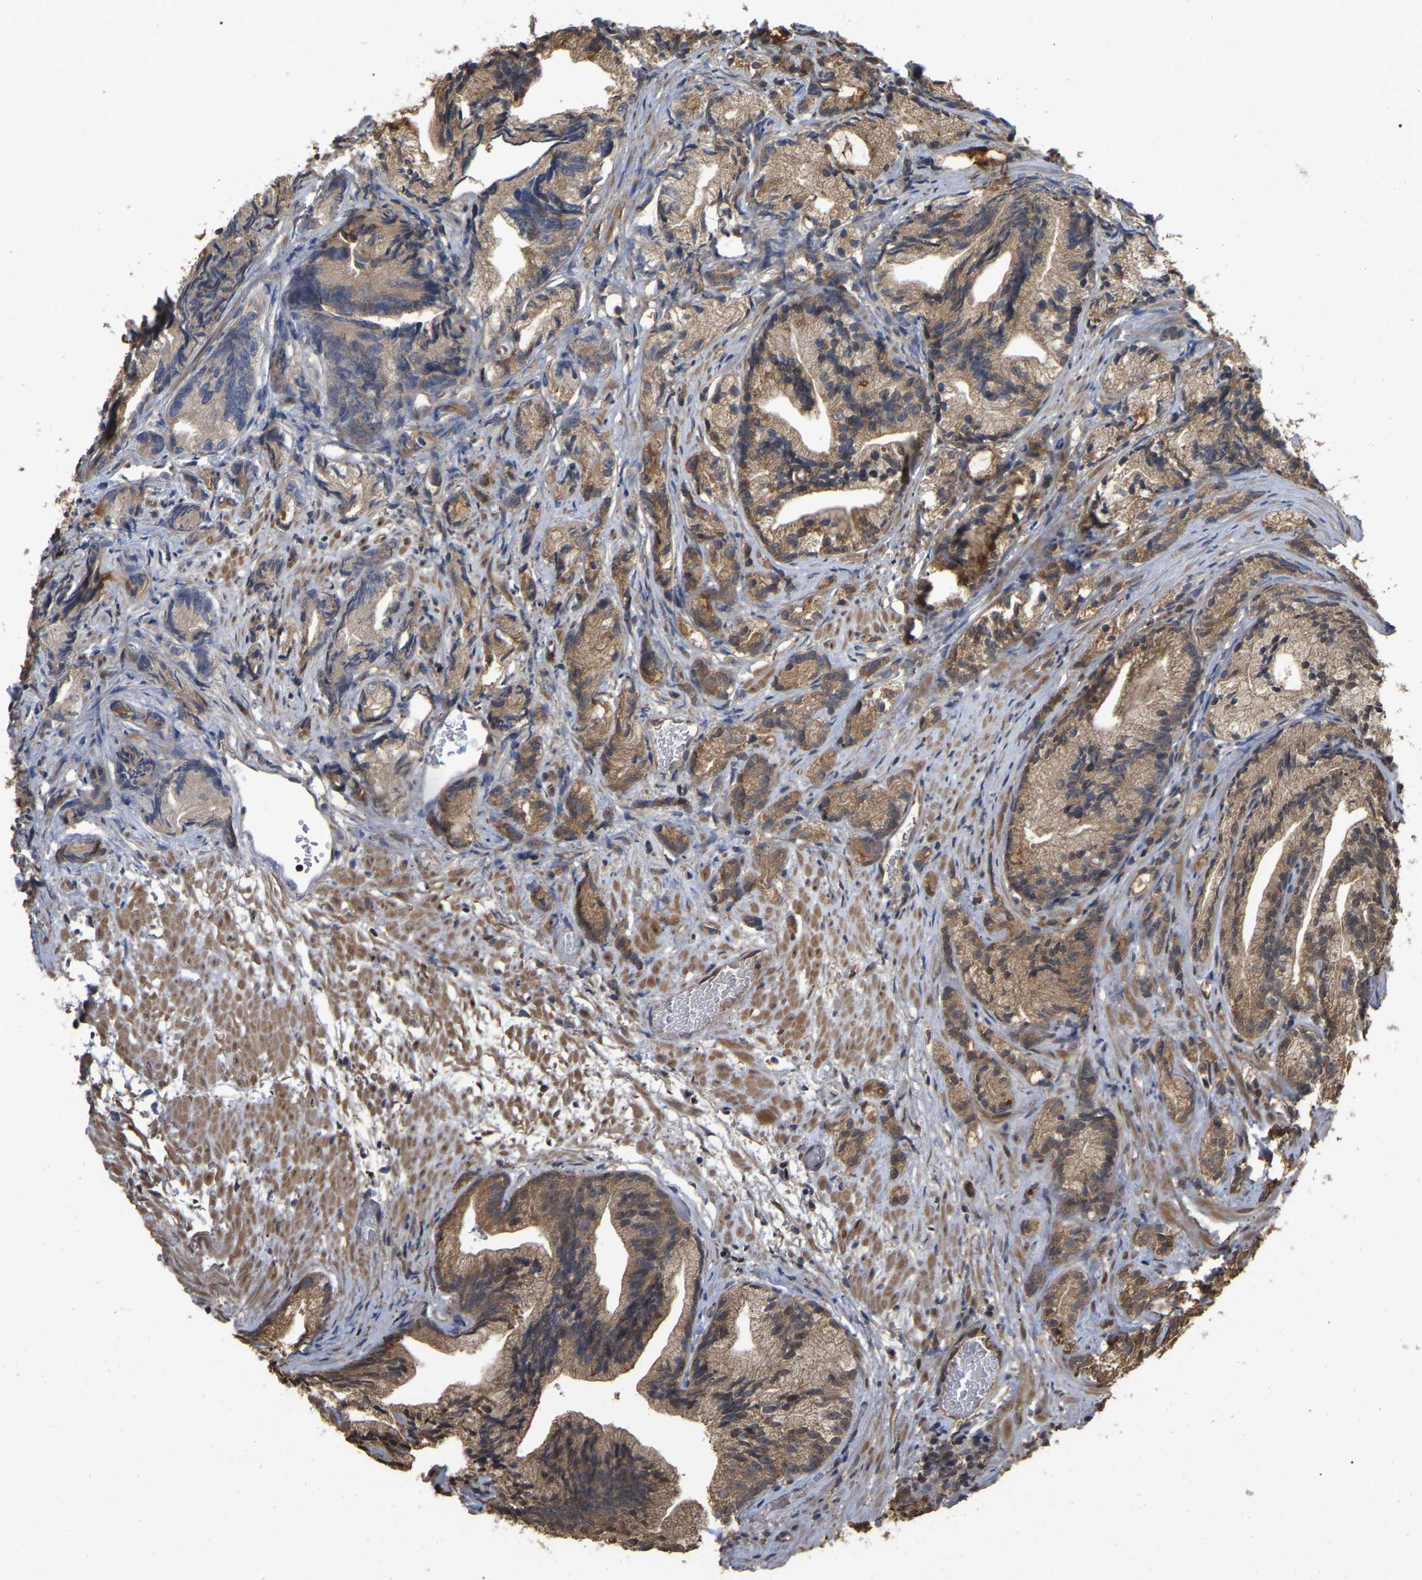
{"staining": {"intensity": "moderate", "quantity": ">75%", "location": "cytoplasmic/membranous"}, "tissue": "prostate cancer", "cell_type": "Tumor cells", "image_type": "cancer", "snomed": [{"axis": "morphology", "description": "Adenocarcinoma, Low grade"}, {"axis": "topography", "description": "Prostate"}], "caption": "Moderate cytoplasmic/membranous positivity is appreciated in about >75% of tumor cells in prostate cancer (low-grade adenocarcinoma). (IHC, brightfield microscopy, high magnification).", "gene": "FAM219A", "patient": {"sex": "male", "age": 89}}